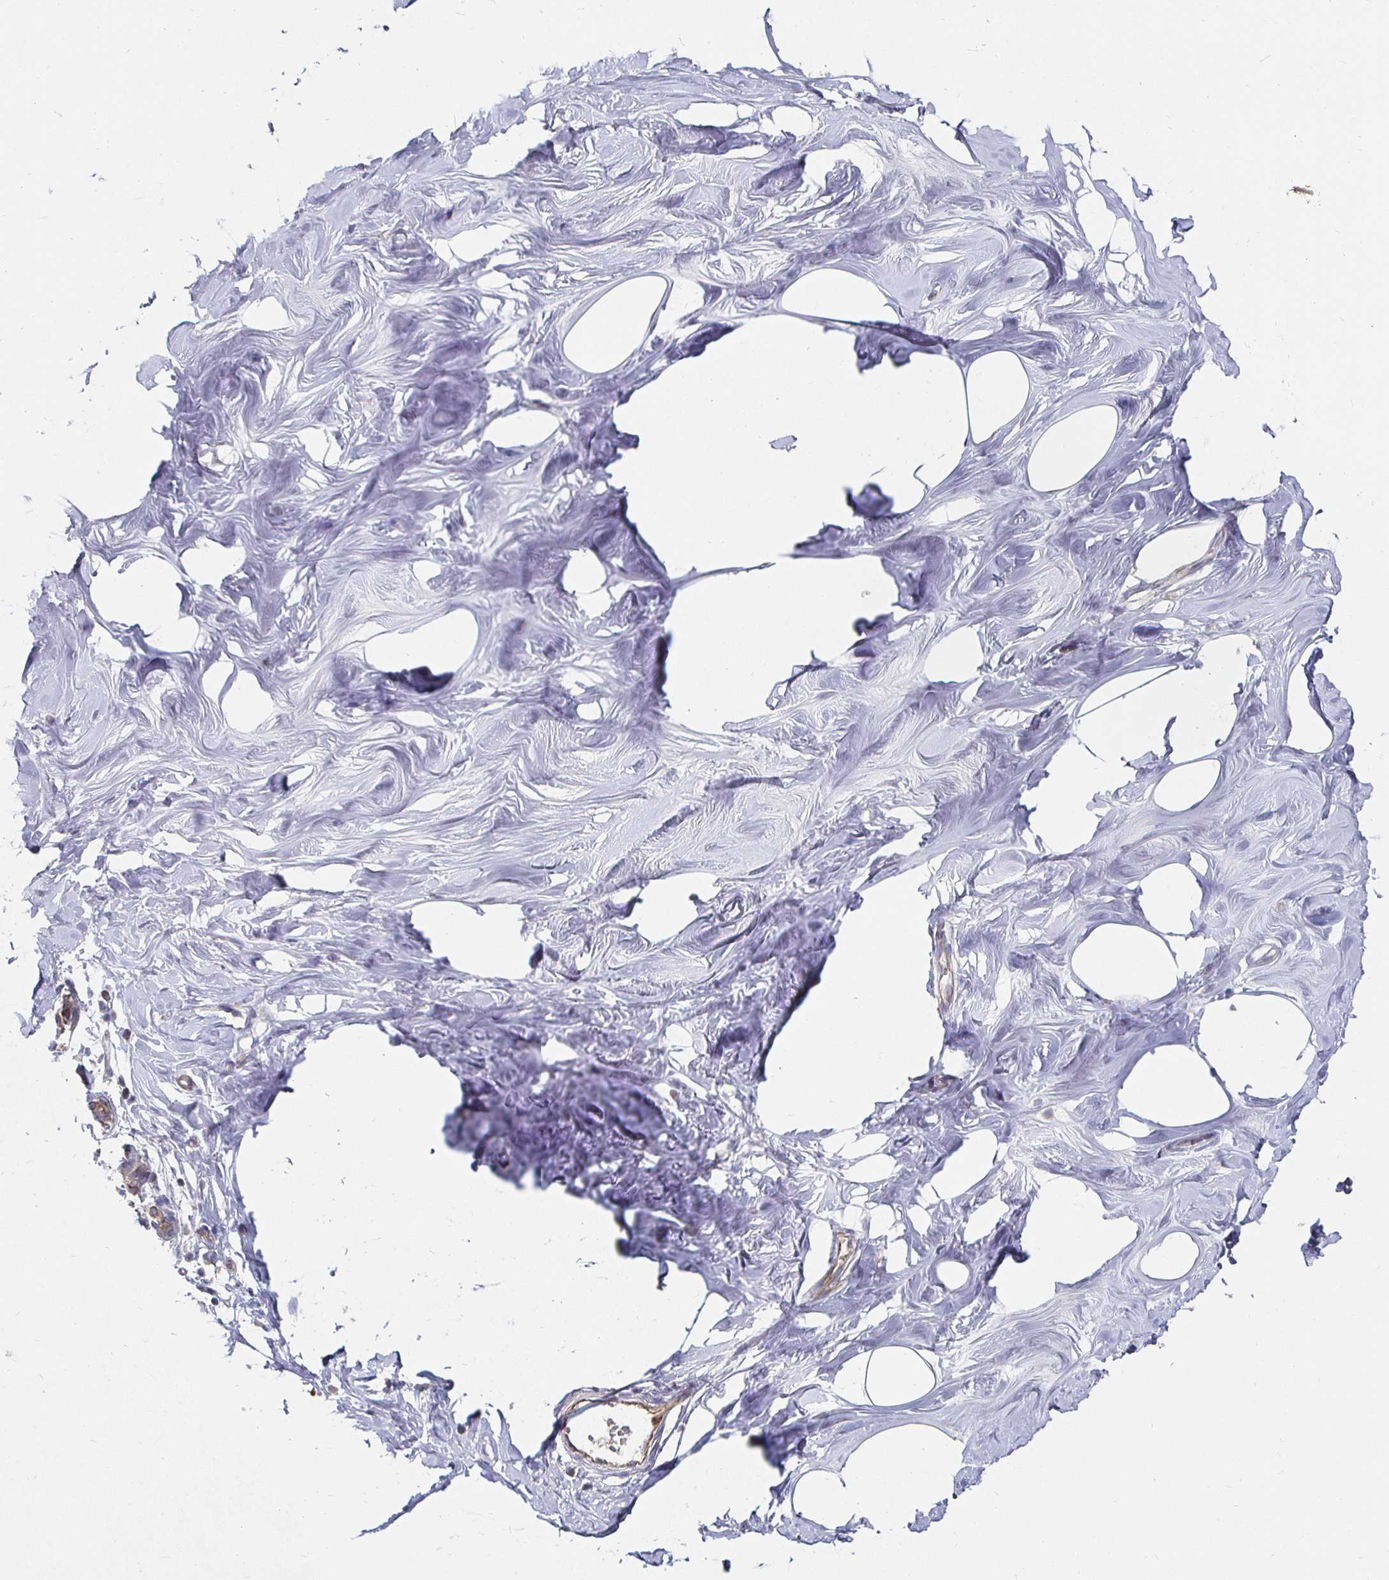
{"staining": {"intensity": "negative", "quantity": "none", "location": "none"}, "tissue": "breast", "cell_type": "Adipocytes", "image_type": "normal", "snomed": [{"axis": "morphology", "description": "Normal tissue, NOS"}, {"axis": "topography", "description": "Breast"}], "caption": "DAB immunohistochemical staining of unremarkable human breast demonstrates no significant expression in adipocytes. The staining was performed using DAB to visualize the protein expression in brown, while the nuclei were stained in blue with hematoxylin (Magnification: 20x).", "gene": "NRSN1", "patient": {"sex": "female", "age": 27}}